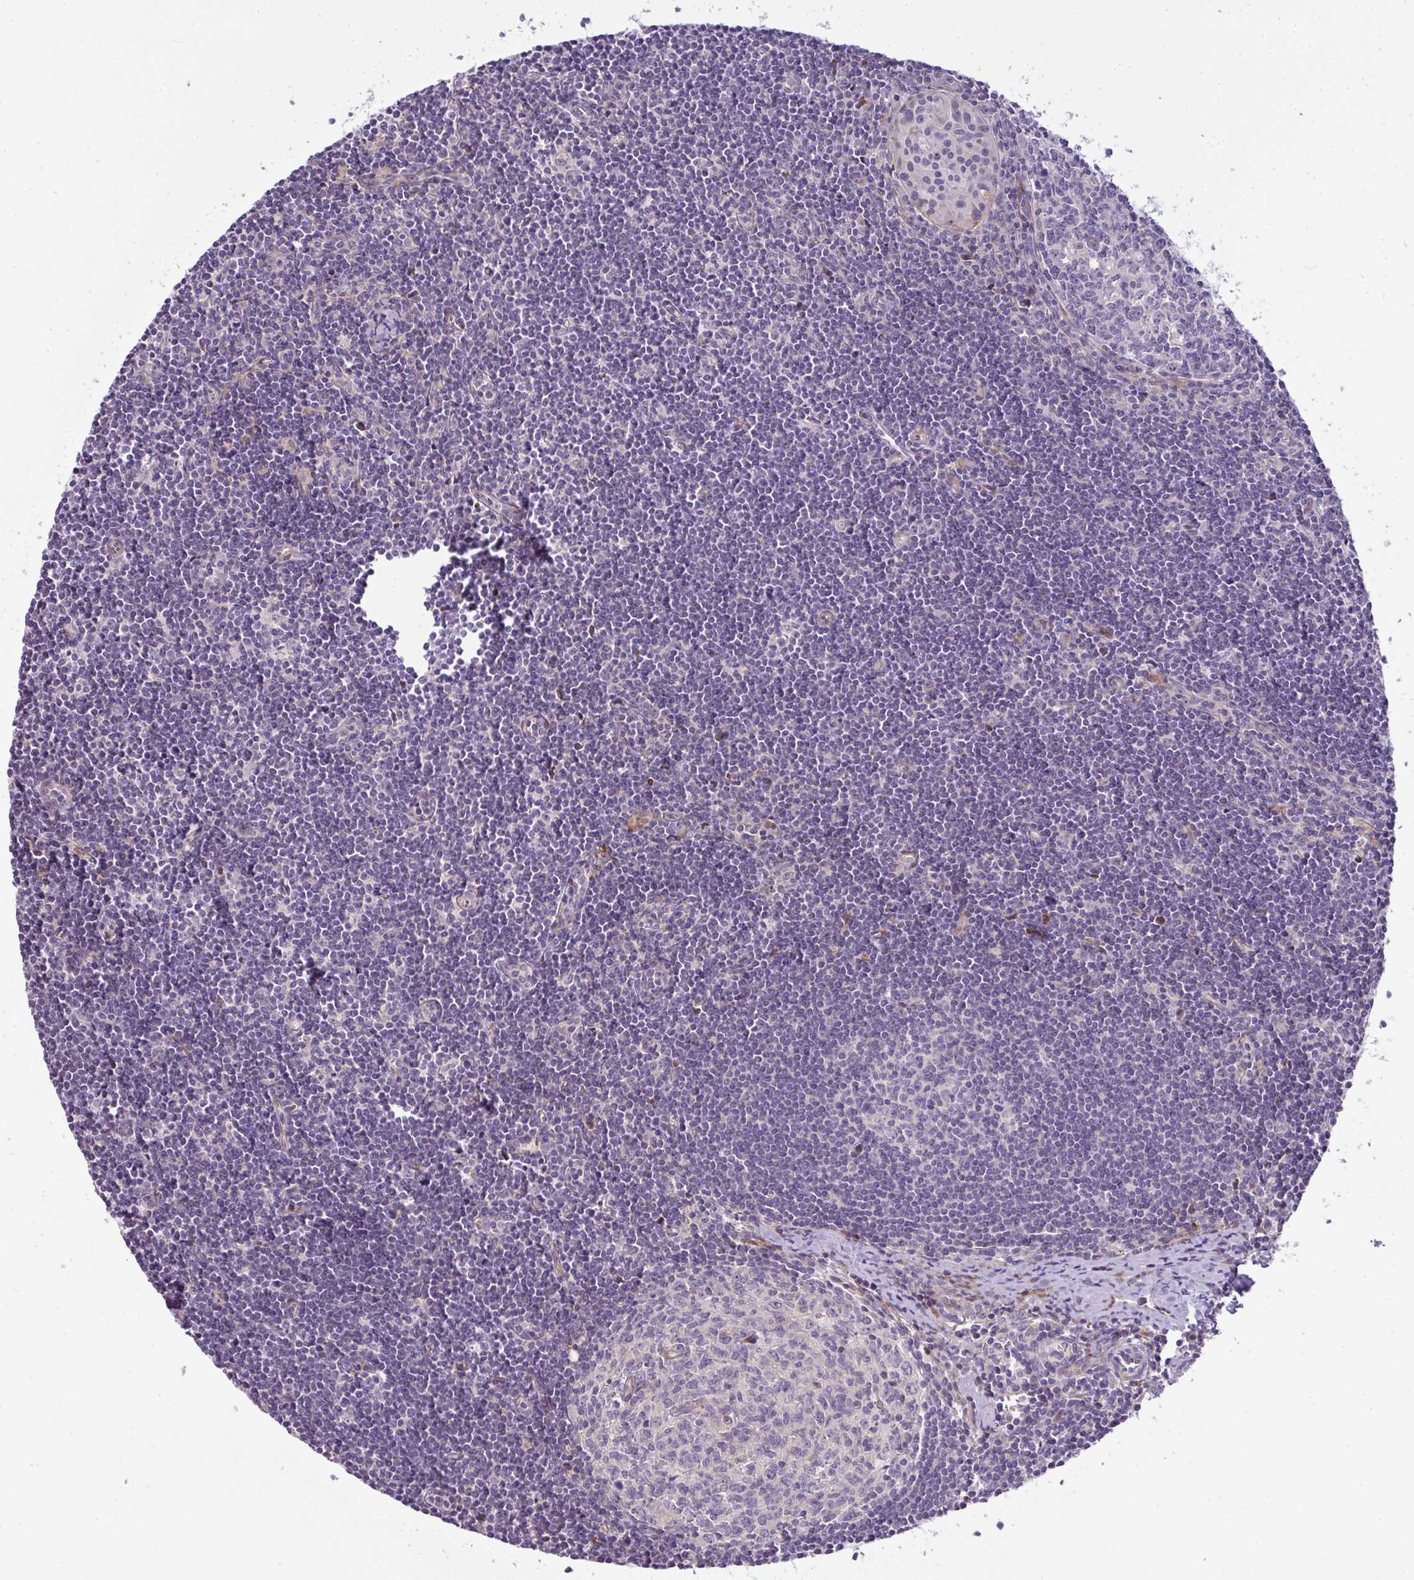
{"staining": {"intensity": "negative", "quantity": "none", "location": "none"}, "tissue": "lymph node", "cell_type": "Germinal center cells", "image_type": "normal", "snomed": [{"axis": "morphology", "description": "Normal tissue, NOS"}, {"axis": "topography", "description": "Lymph node"}], "caption": "Immunohistochemistry (IHC) photomicrograph of normal lymph node: lymph node stained with DAB (3,3'-diaminobenzidine) shows no significant protein positivity in germinal center cells. (DAB (3,3'-diaminobenzidine) immunohistochemistry with hematoxylin counter stain).", "gene": "ATP6V1F", "patient": {"sex": "female", "age": 29}}